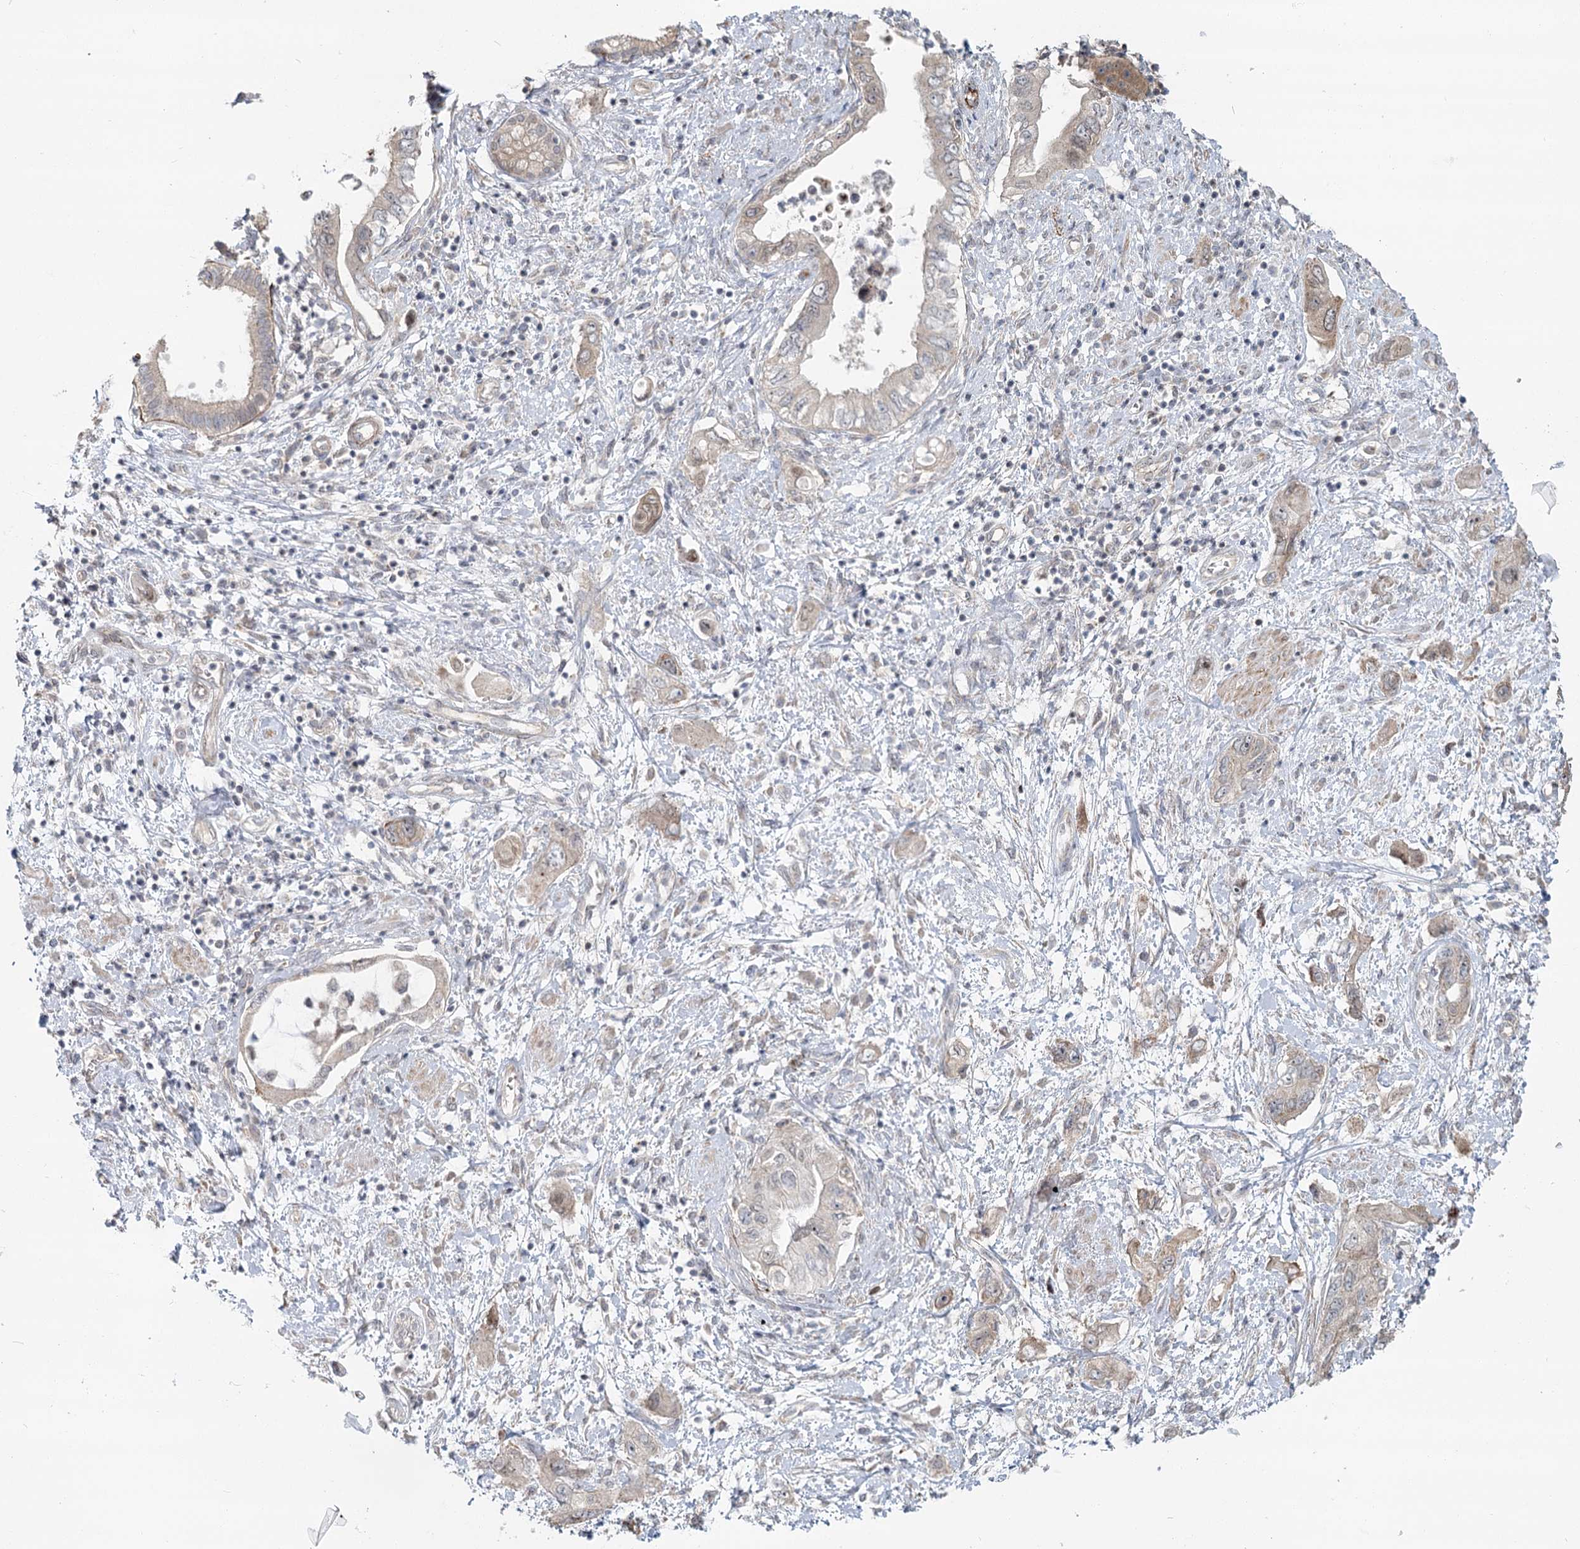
{"staining": {"intensity": "negative", "quantity": "none", "location": "none"}, "tissue": "pancreatic cancer", "cell_type": "Tumor cells", "image_type": "cancer", "snomed": [{"axis": "morphology", "description": "Adenocarcinoma, NOS"}, {"axis": "topography", "description": "Pancreas"}], "caption": "This is a histopathology image of IHC staining of pancreatic adenocarcinoma, which shows no positivity in tumor cells.", "gene": "SPINK13", "patient": {"sex": "female", "age": 73}}